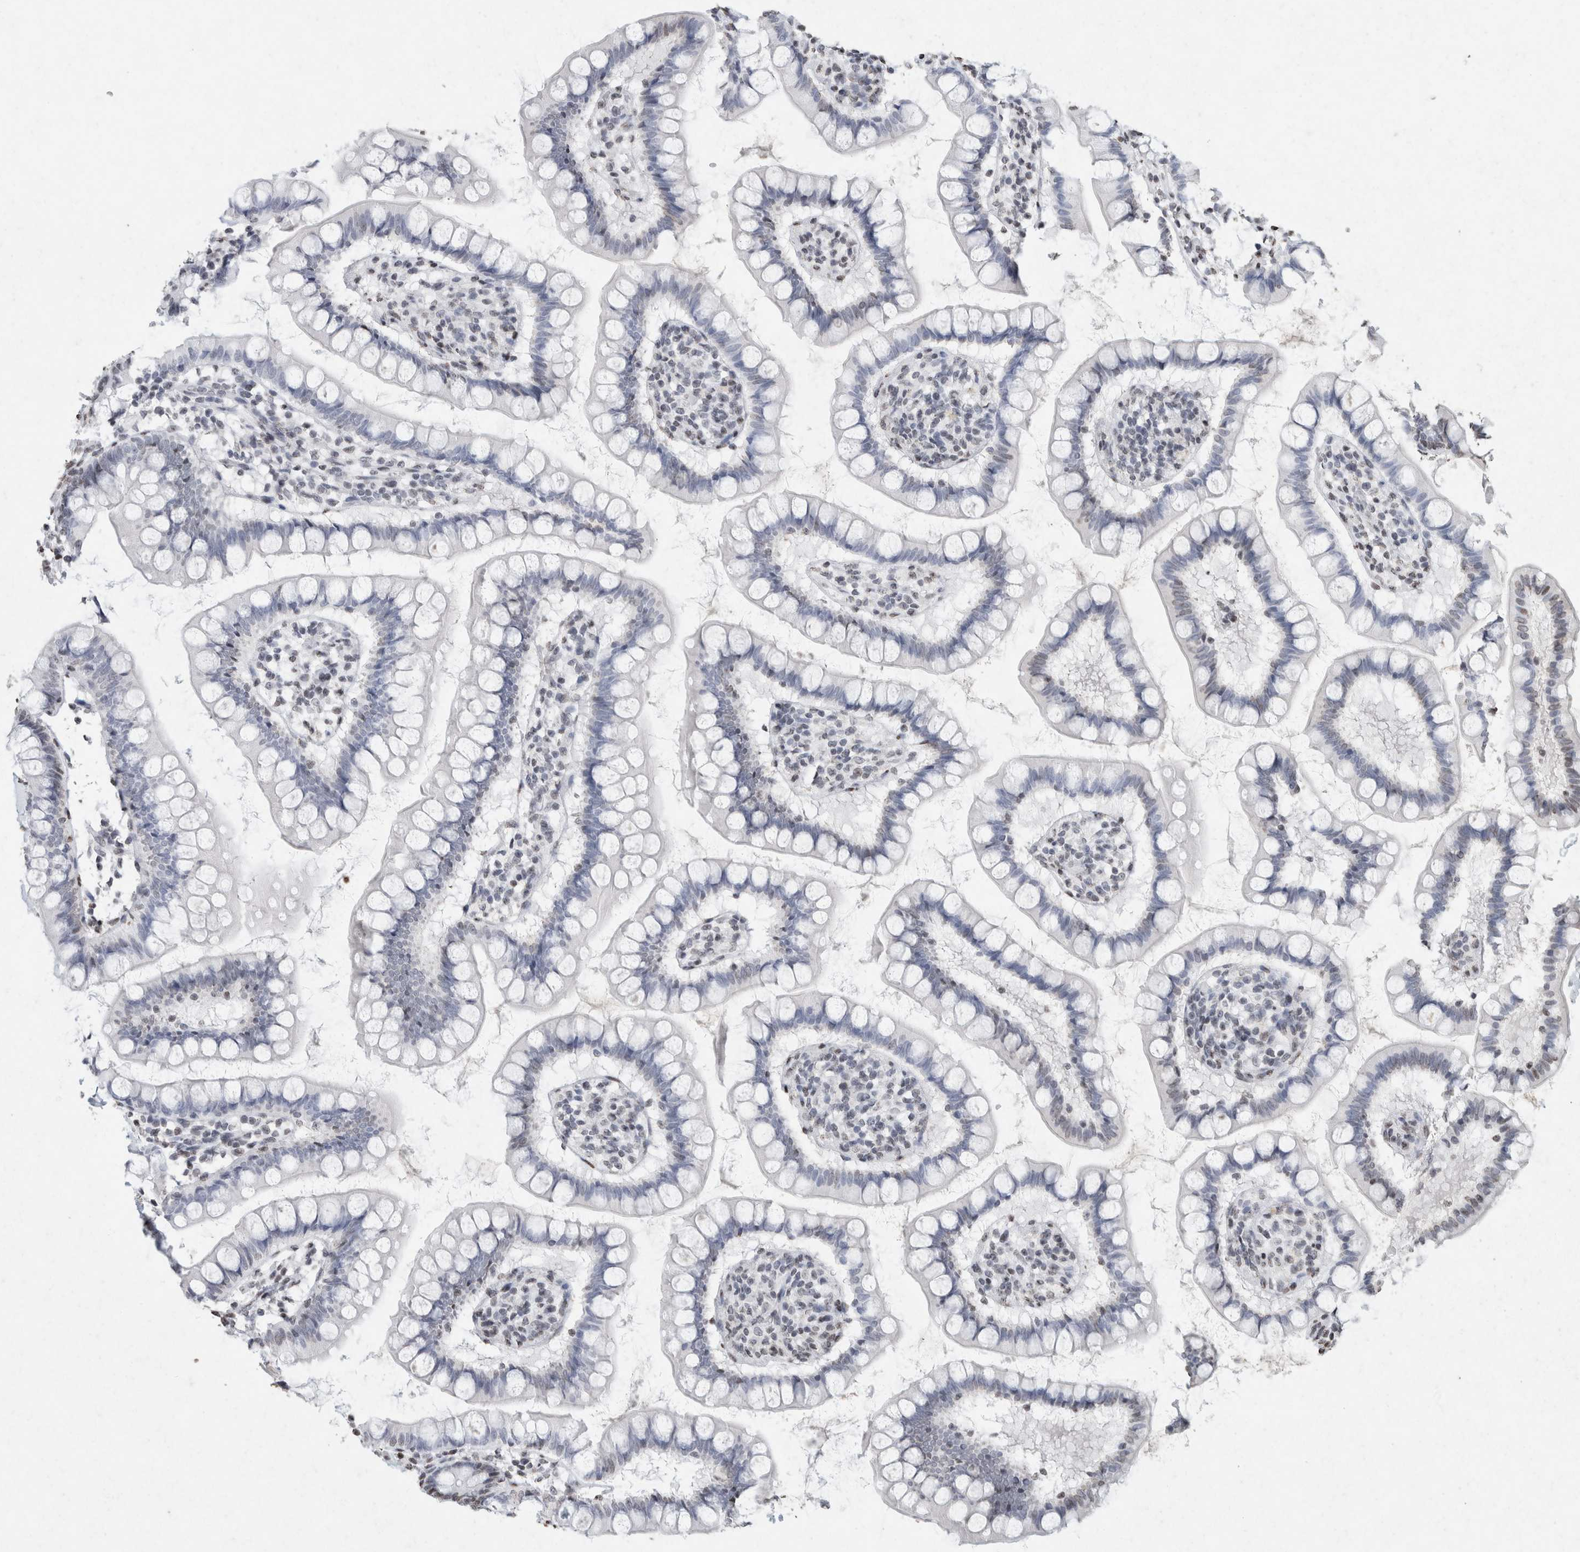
{"staining": {"intensity": "negative", "quantity": "none", "location": "none"}, "tissue": "small intestine", "cell_type": "Glandular cells", "image_type": "normal", "snomed": [{"axis": "morphology", "description": "Normal tissue, NOS"}, {"axis": "topography", "description": "Small intestine"}], "caption": "DAB (3,3'-diaminobenzidine) immunohistochemical staining of unremarkable small intestine reveals no significant staining in glandular cells.", "gene": "CNTN1", "patient": {"sex": "female", "age": 84}}